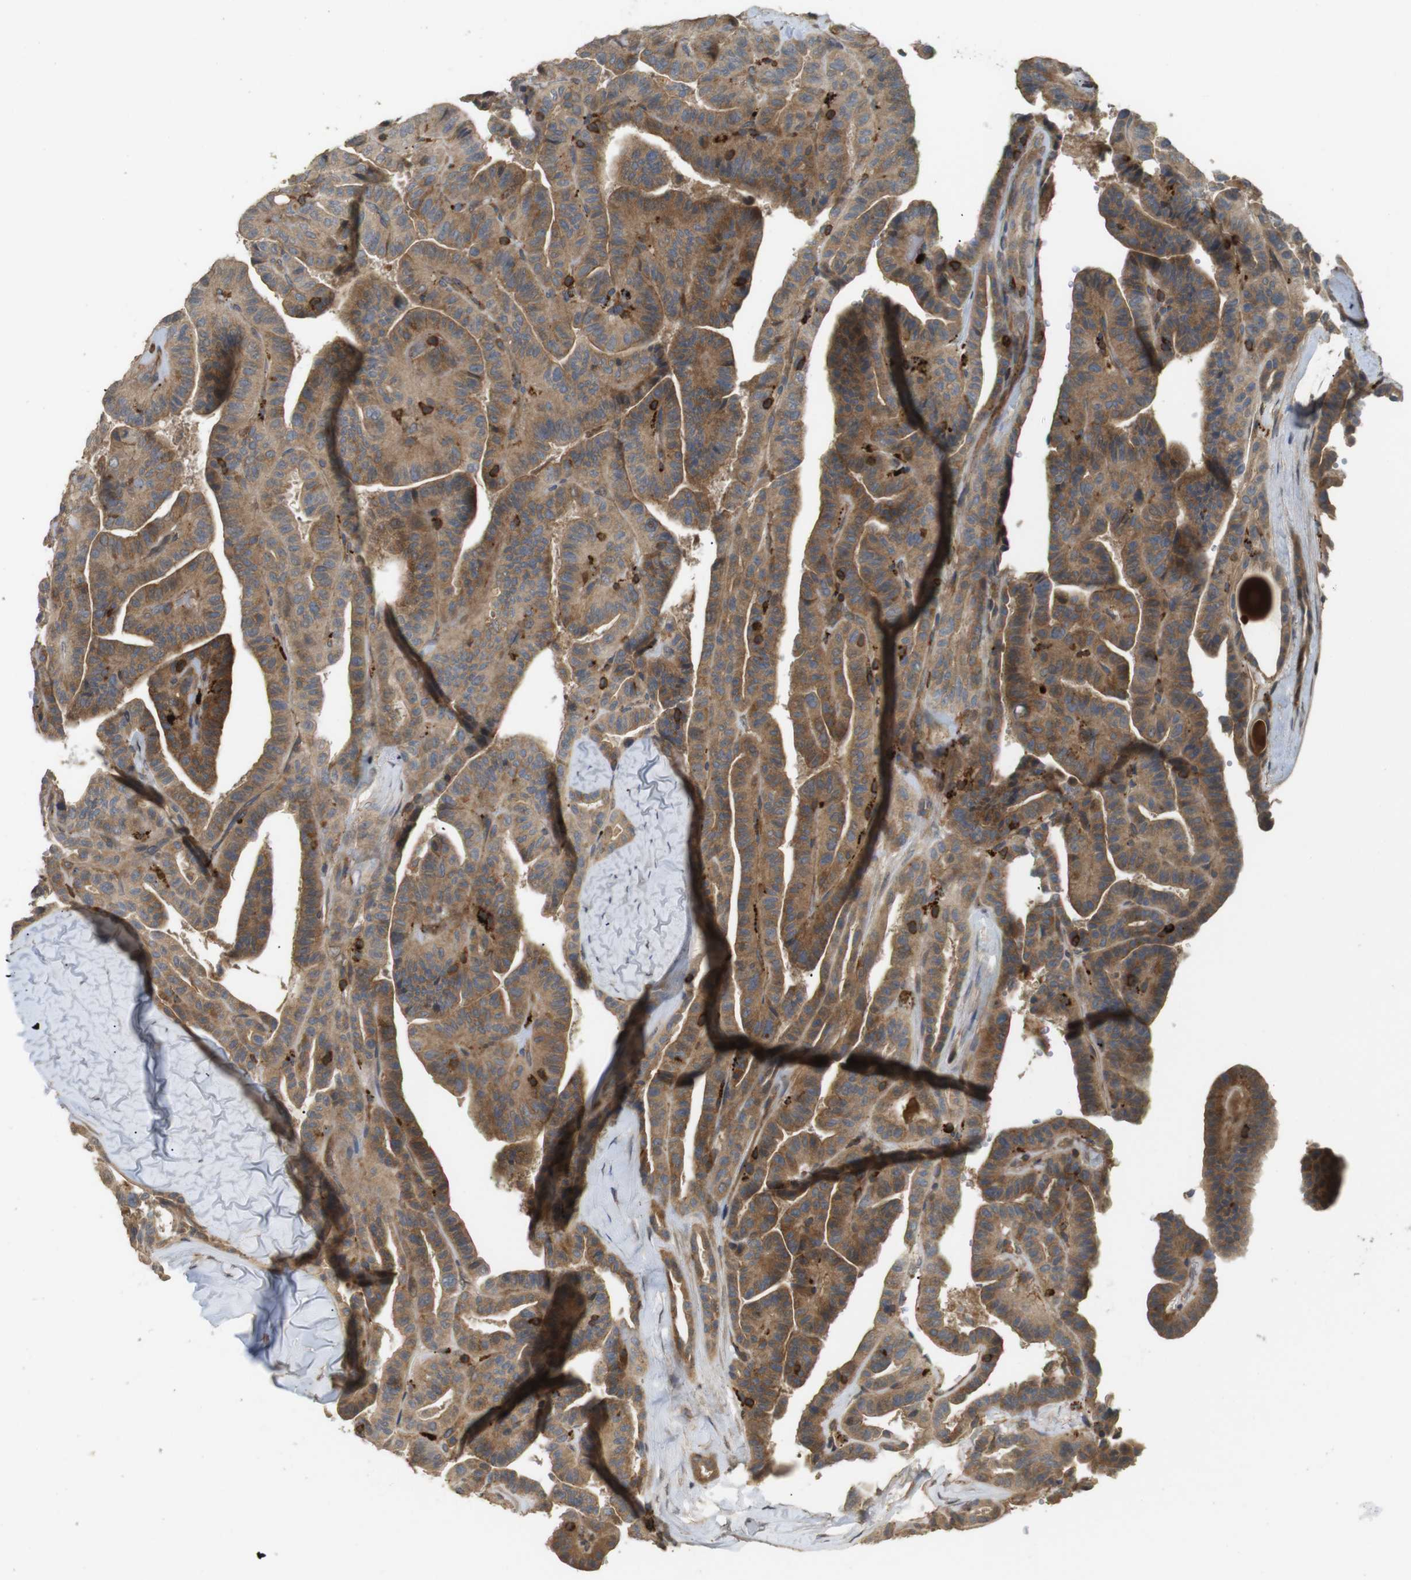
{"staining": {"intensity": "moderate", "quantity": ">75%", "location": "cytoplasmic/membranous"}, "tissue": "thyroid cancer", "cell_type": "Tumor cells", "image_type": "cancer", "snomed": [{"axis": "morphology", "description": "Papillary adenocarcinoma, NOS"}, {"axis": "topography", "description": "Thyroid gland"}], "caption": "The photomicrograph demonstrates a brown stain indicating the presence of a protein in the cytoplasmic/membranous of tumor cells in thyroid papillary adenocarcinoma.", "gene": "KSR1", "patient": {"sex": "male", "age": 77}}